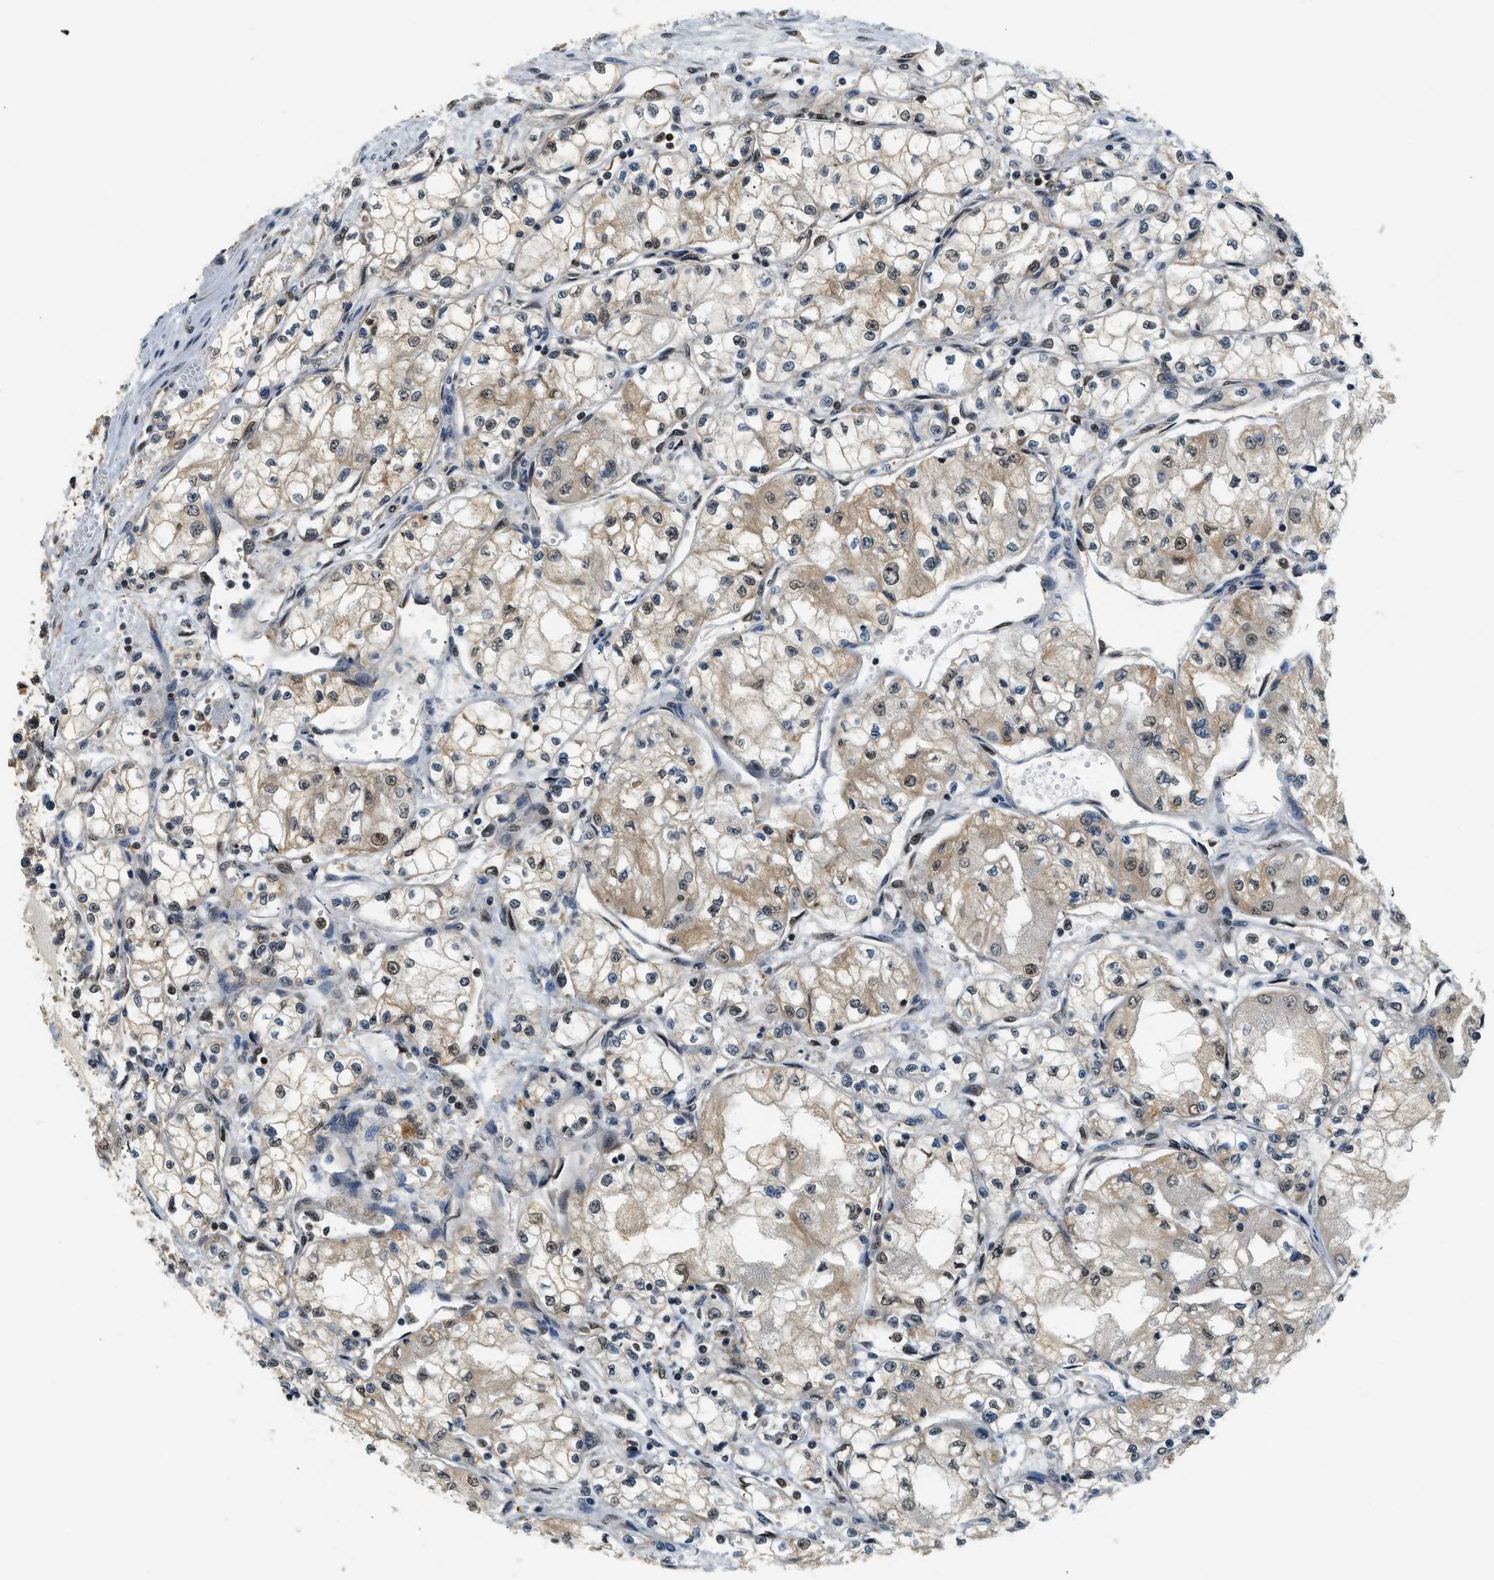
{"staining": {"intensity": "weak", "quantity": "25%-75%", "location": "cytoplasmic/membranous"}, "tissue": "renal cancer", "cell_type": "Tumor cells", "image_type": "cancer", "snomed": [{"axis": "morphology", "description": "Normal tissue, NOS"}, {"axis": "morphology", "description": "Adenocarcinoma, NOS"}, {"axis": "topography", "description": "Kidney"}], "caption": "Human renal adenocarcinoma stained with a brown dye demonstrates weak cytoplasmic/membranous positive expression in approximately 25%-75% of tumor cells.", "gene": "PSMD3", "patient": {"sex": "male", "age": 59}}